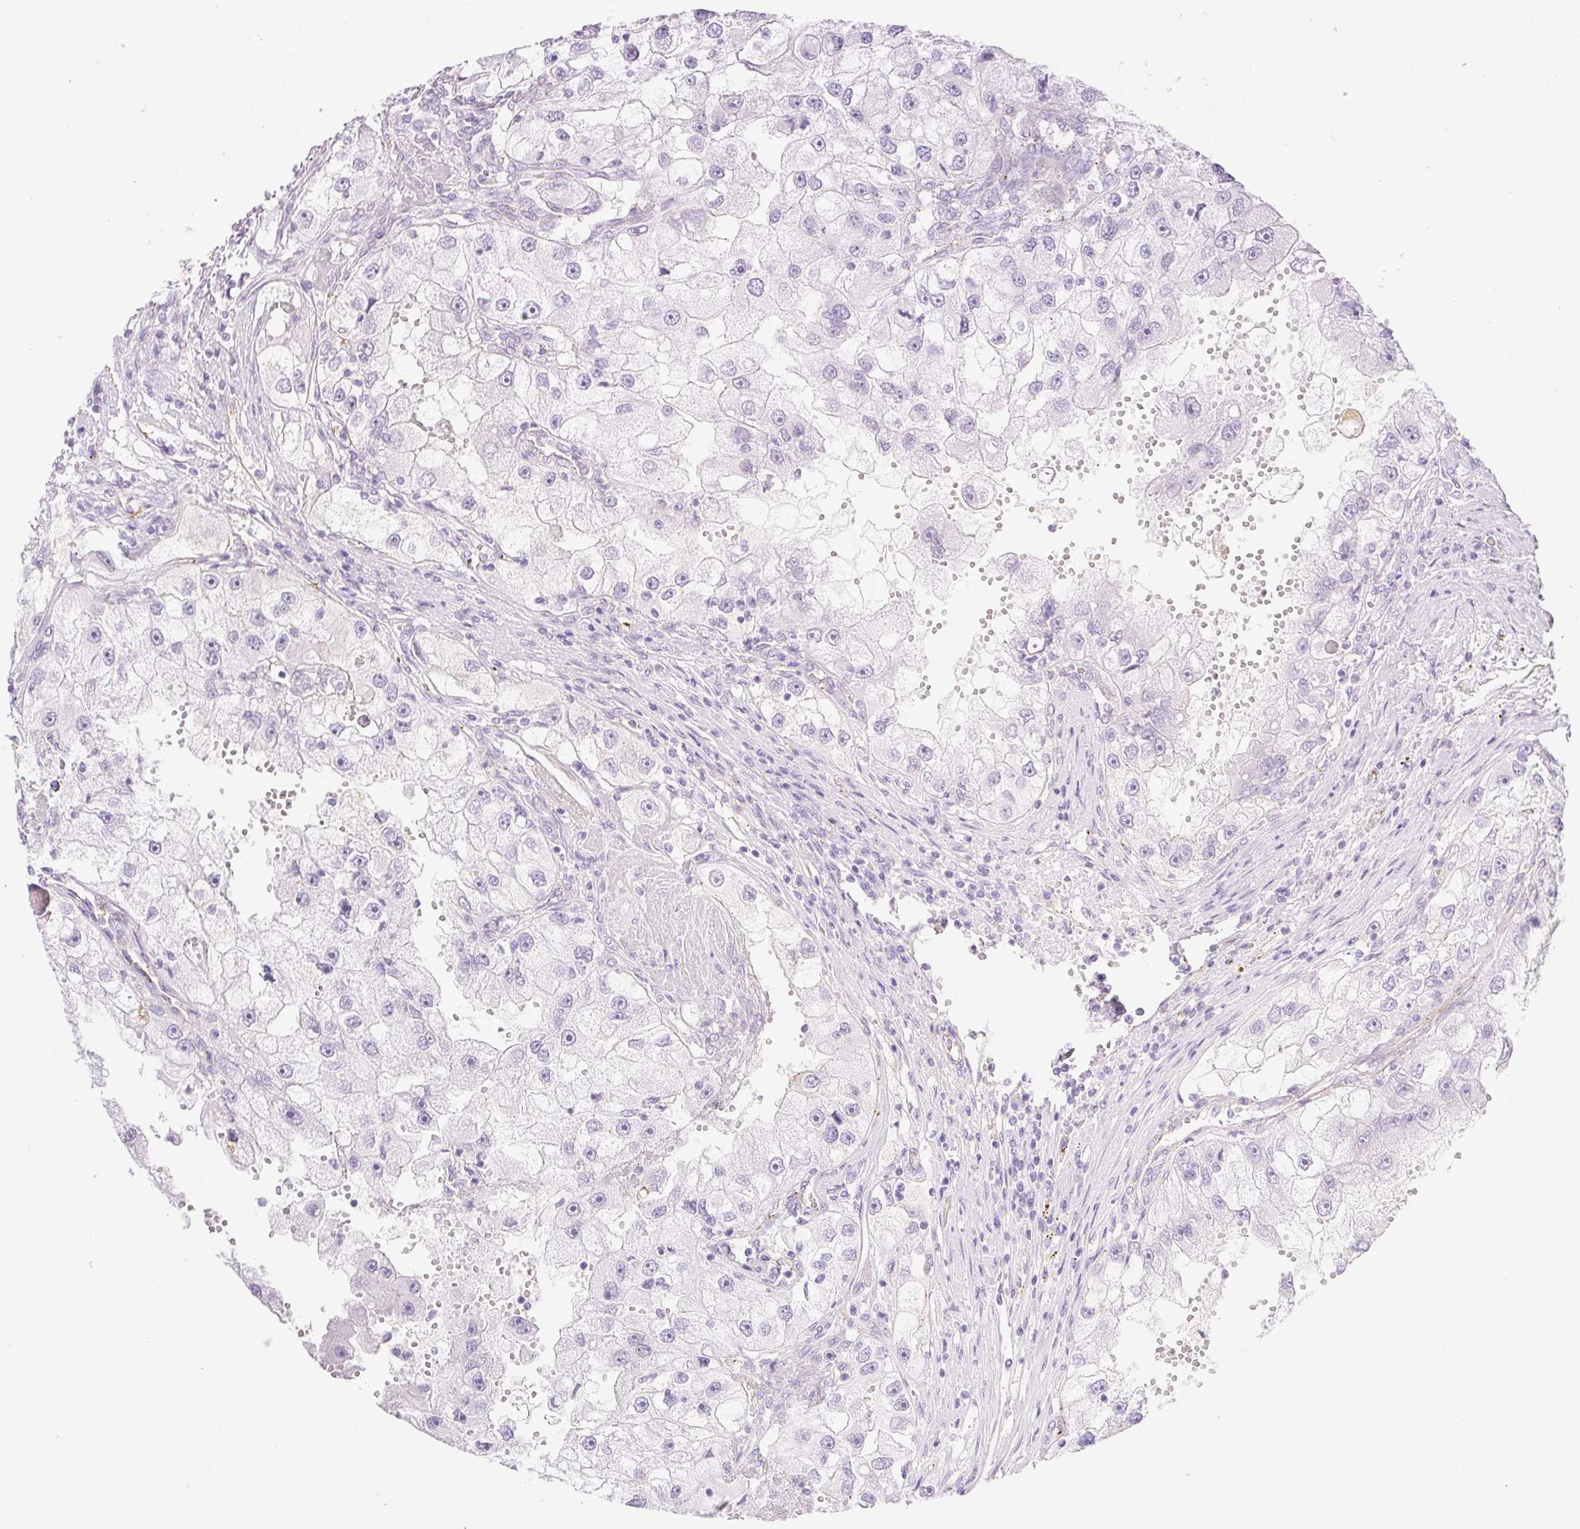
{"staining": {"intensity": "negative", "quantity": "none", "location": "none"}, "tissue": "renal cancer", "cell_type": "Tumor cells", "image_type": "cancer", "snomed": [{"axis": "morphology", "description": "Adenocarcinoma, NOS"}, {"axis": "topography", "description": "Kidney"}], "caption": "DAB immunohistochemical staining of human renal cancer displays no significant staining in tumor cells.", "gene": "EHD3", "patient": {"sex": "male", "age": 63}}